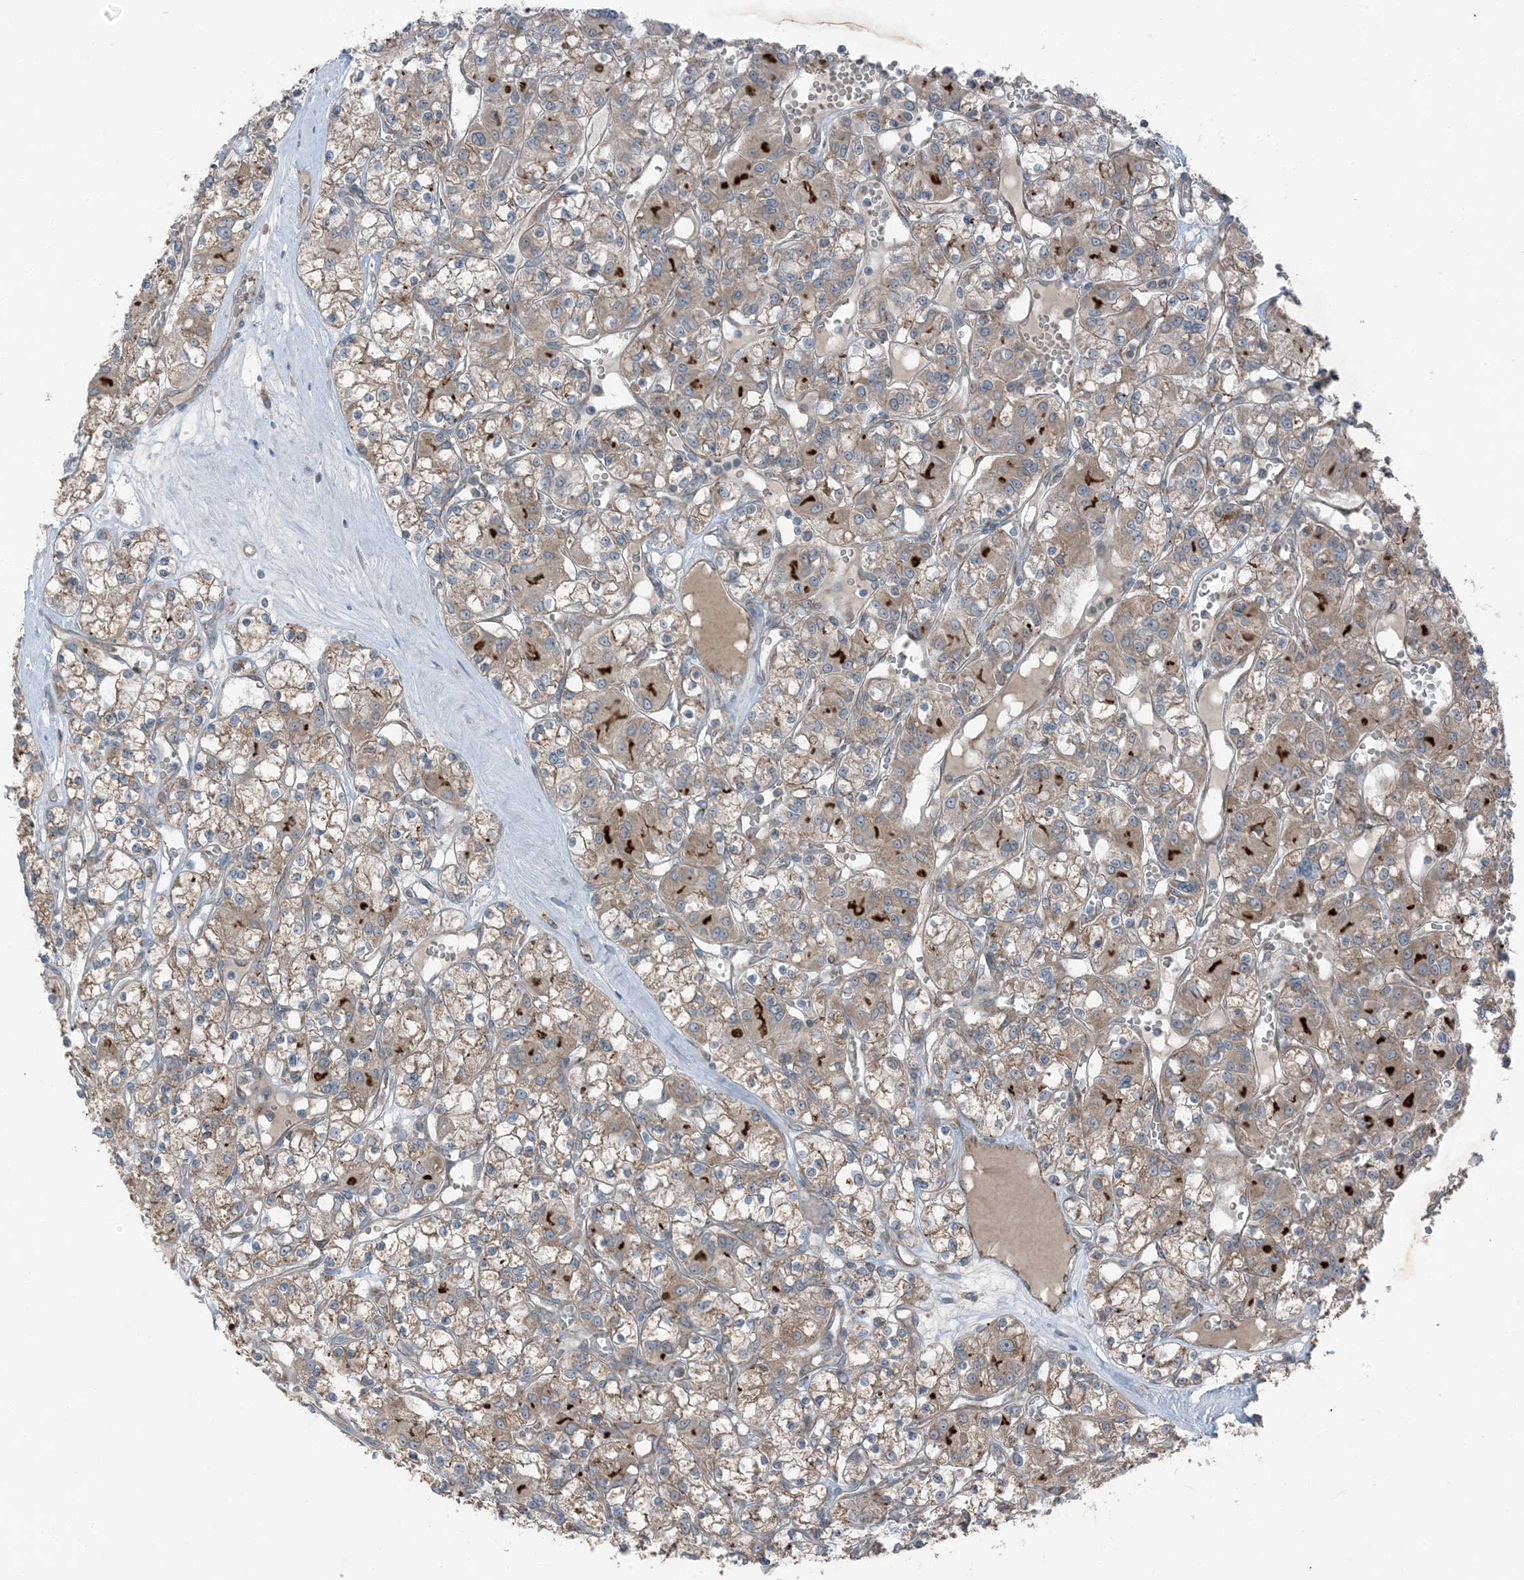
{"staining": {"intensity": "weak", "quantity": ">75%", "location": "cytoplasmic/membranous"}, "tissue": "renal cancer", "cell_type": "Tumor cells", "image_type": "cancer", "snomed": [{"axis": "morphology", "description": "Adenocarcinoma, NOS"}, {"axis": "topography", "description": "Kidney"}], "caption": "A brown stain highlights weak cytoplasmic/membranous staining of a protein in human renal cancer tumor cells.", "gene": "RAB3GAP1", "patient": {"sex": "female", "age": 59}}